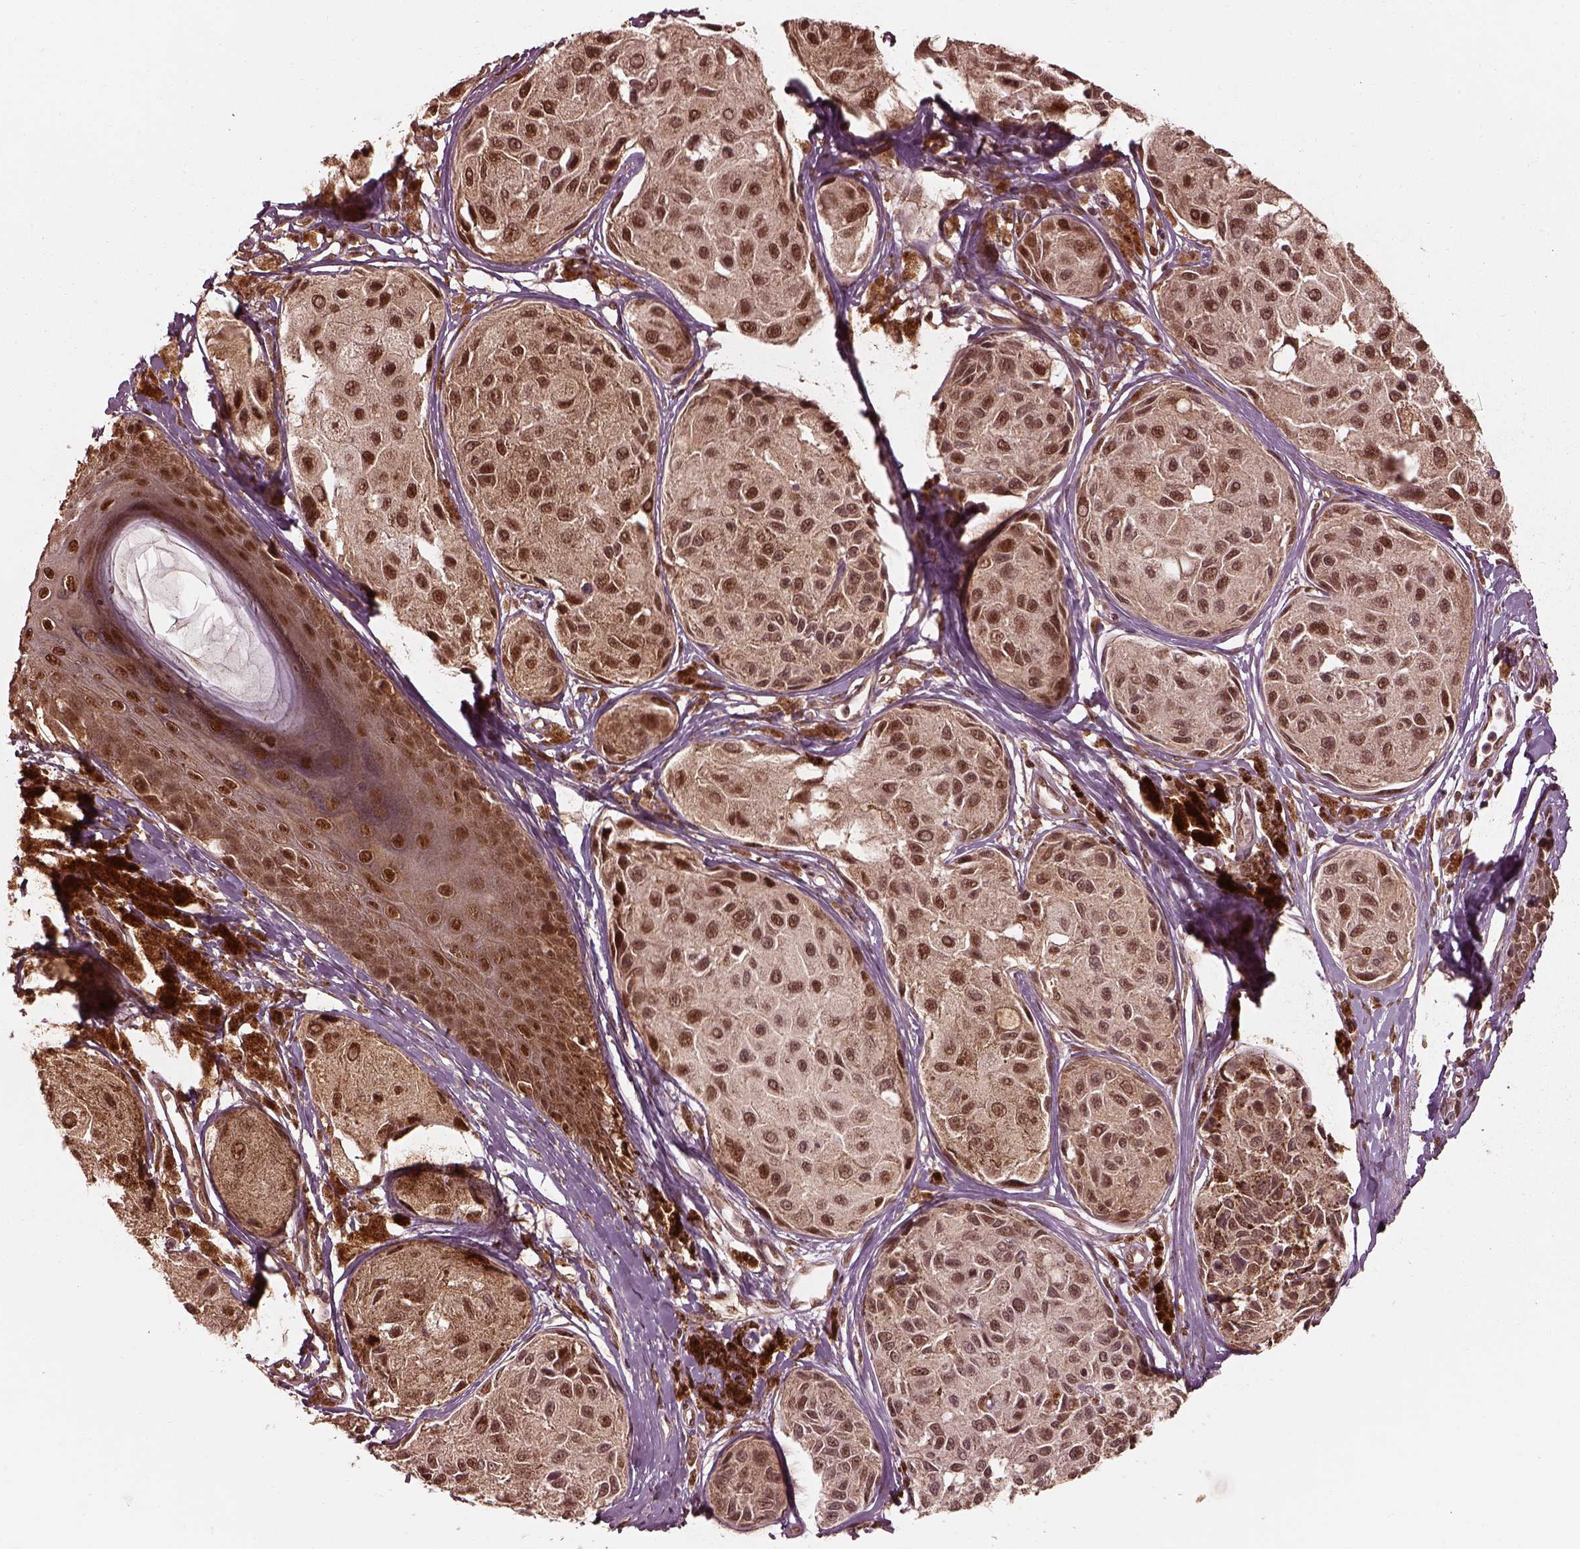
{"staining": {"intensity": "moderate", "quantity": "25%-75%", "location": "nuclear"}, "tissue": "melanoma", "cell_type": "Tumor cells", "image_type": "cancer", "snomed": [{"axis": "morphology", "description": "Malignant melanoma, NOS"}, {"axis": "topography", "description": "Skin"}], "caption": "Protein staining of malignant melanoma tissue exhibits moderate nuclear positivity in approximately 25%-75% of tumor cells. The protein of interest is shown in brown color, while the nuclei are stained blue.", "gene": "PSMC5", "patient": {"sex": "female", "age": 38}}